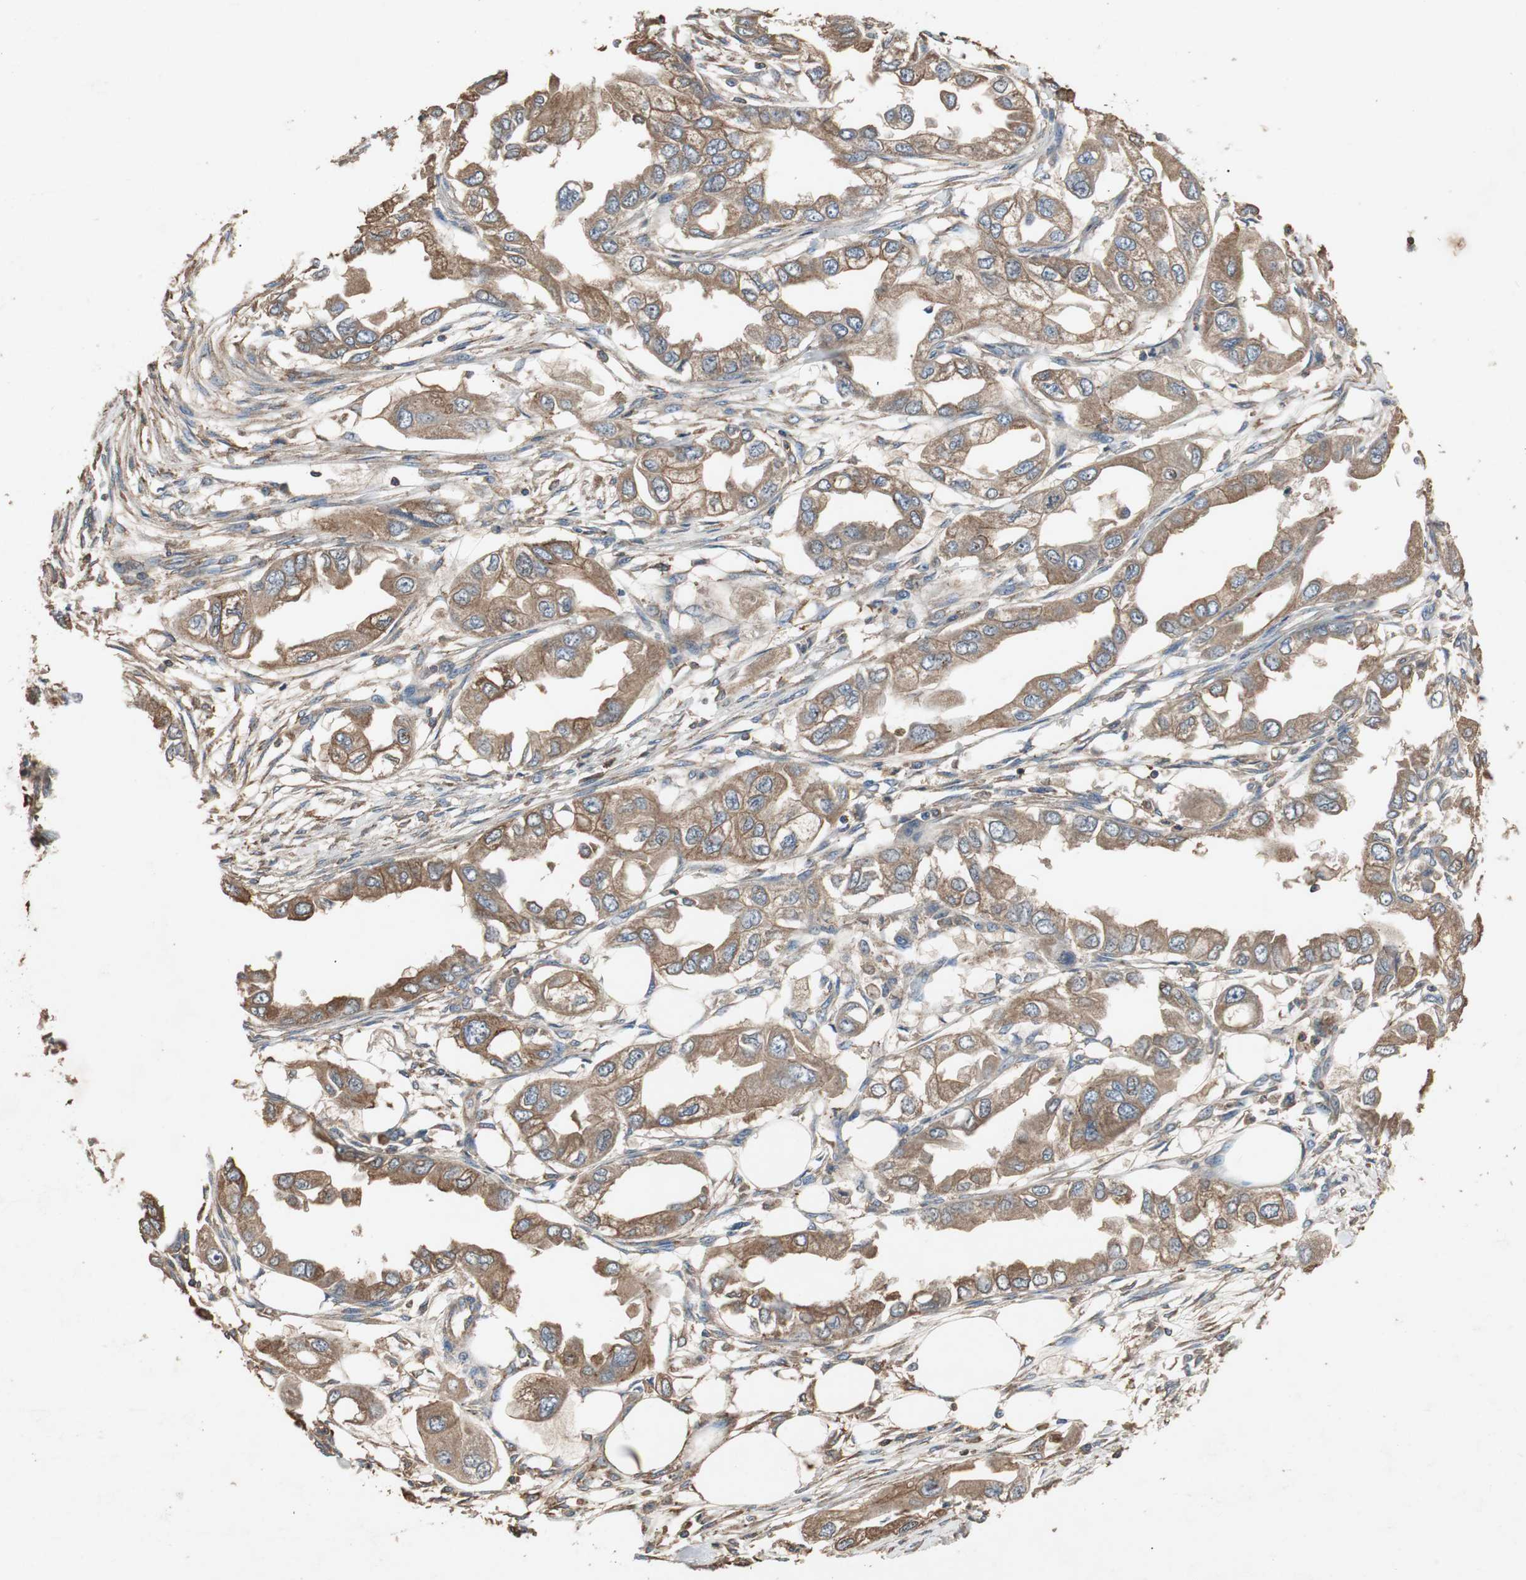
{"staining": {"intensity": "moderate", "quantity": ">75%", "location": "cytoplasmic/membranous"}, "tissue": "endometrial cancer", "cell_type": "Tumor cells", "image_type": "cancer", "snomed": [{"axis": "morphology", "description": "Adenocarcinoma, NOS"}, {"axis": "topography", "description": "Endometrium"}], "caption": "Protein staining of endometrial adenocarcinoma tissue shows moderate cytoplasmic/membranous positivity in approximately >75% of tumor cells.", "gene": "TNFRSF14", "patient": {"sex": "female", "age": 67}}